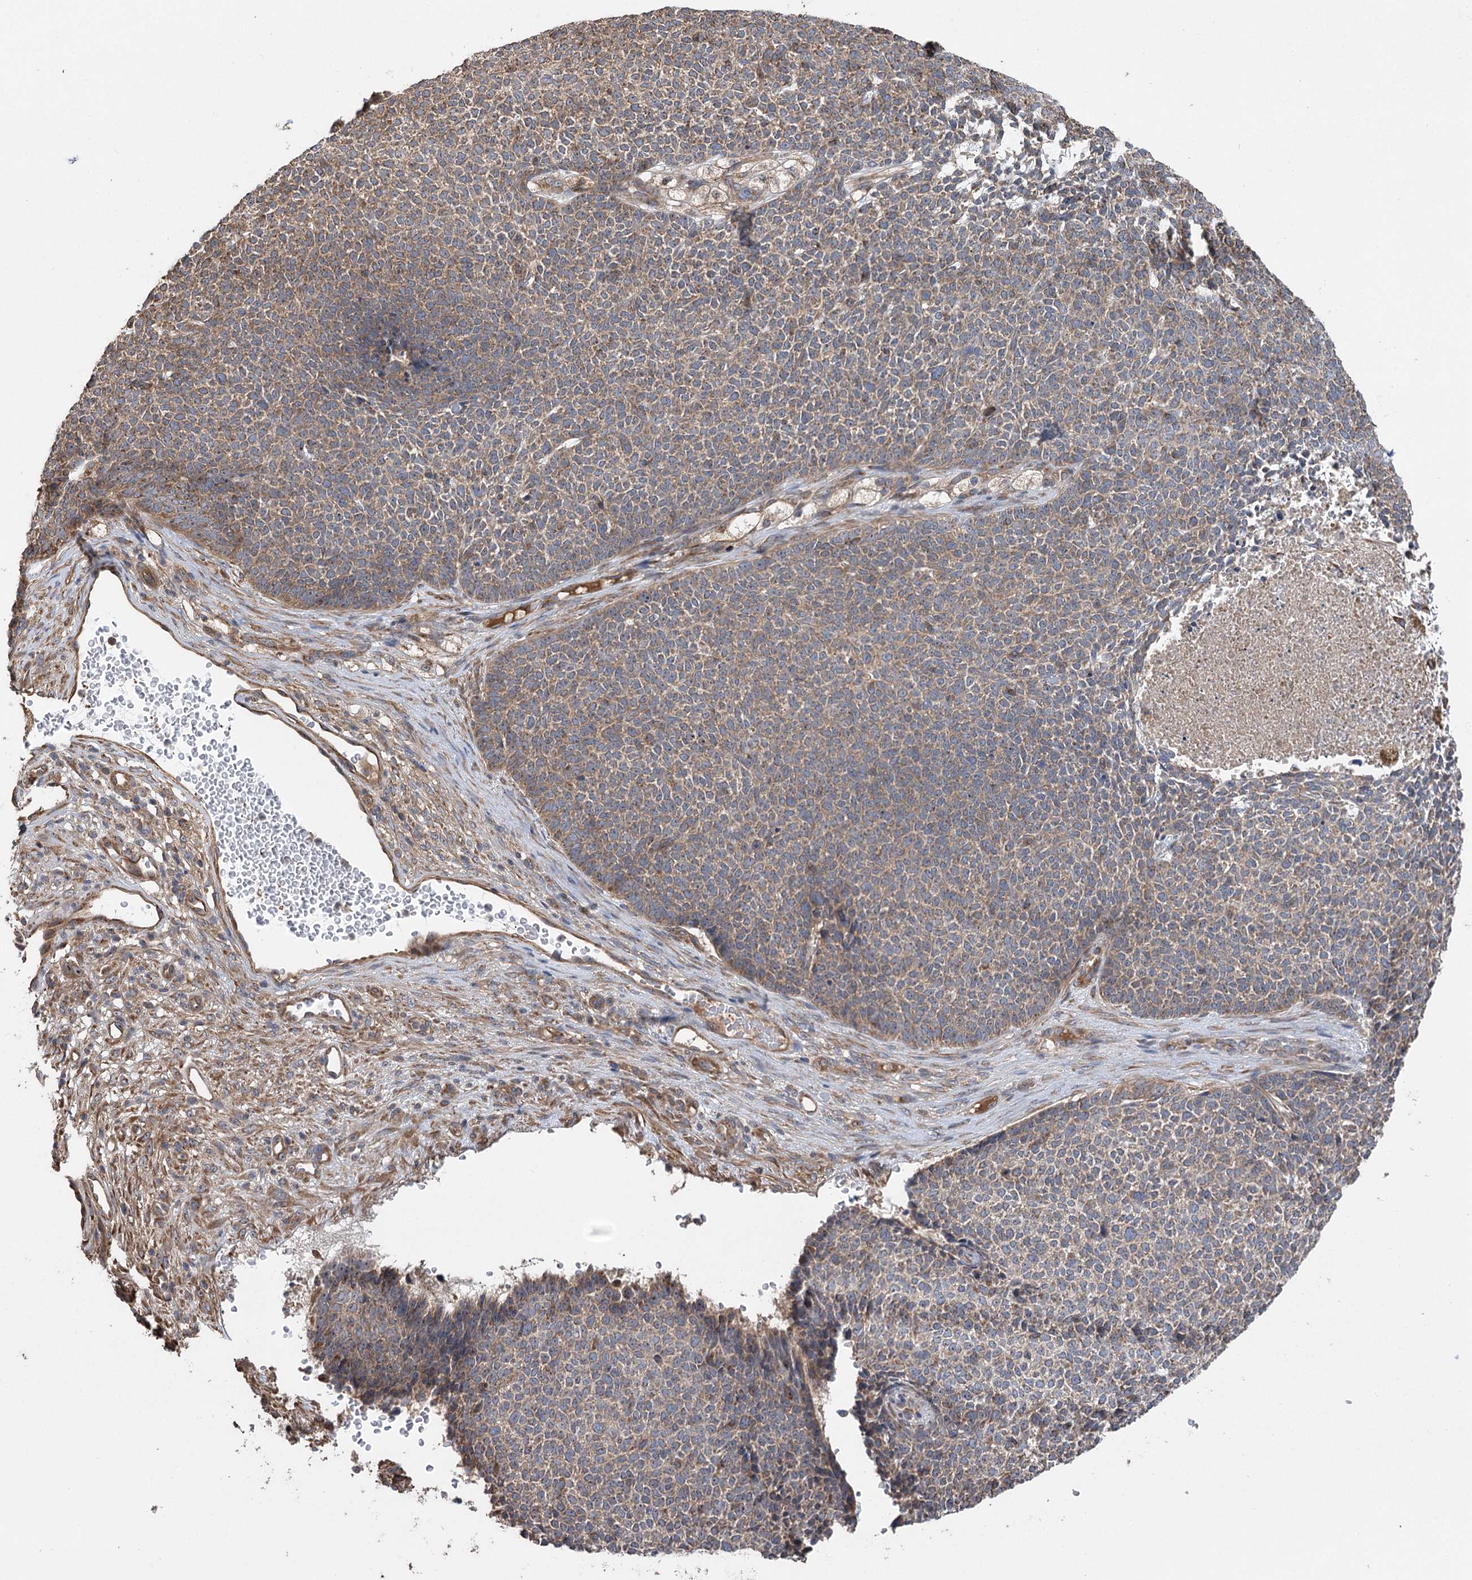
{"staining": {"intensity": "moderate", "quantity": ">75%", "location": "cytoplasmic/membranous"}, "tissue": "skin cancer", "cell_type": "Tumor cells", "image_type": "cancer", "snomed": [{"axis": "morphology", "description": "Basal cell carcinoma"}, {"axis": "topography", "description": "Skin"}], "caption": "This image displays immunohistochemistry staining of human skin cancer (basal cell carcinoma), with medium moderate cytoplasmic/membranous staining in about >75% of tumor cells.", "gene": "RWDD4", "patient": {"sex": "female", "age": 84}}